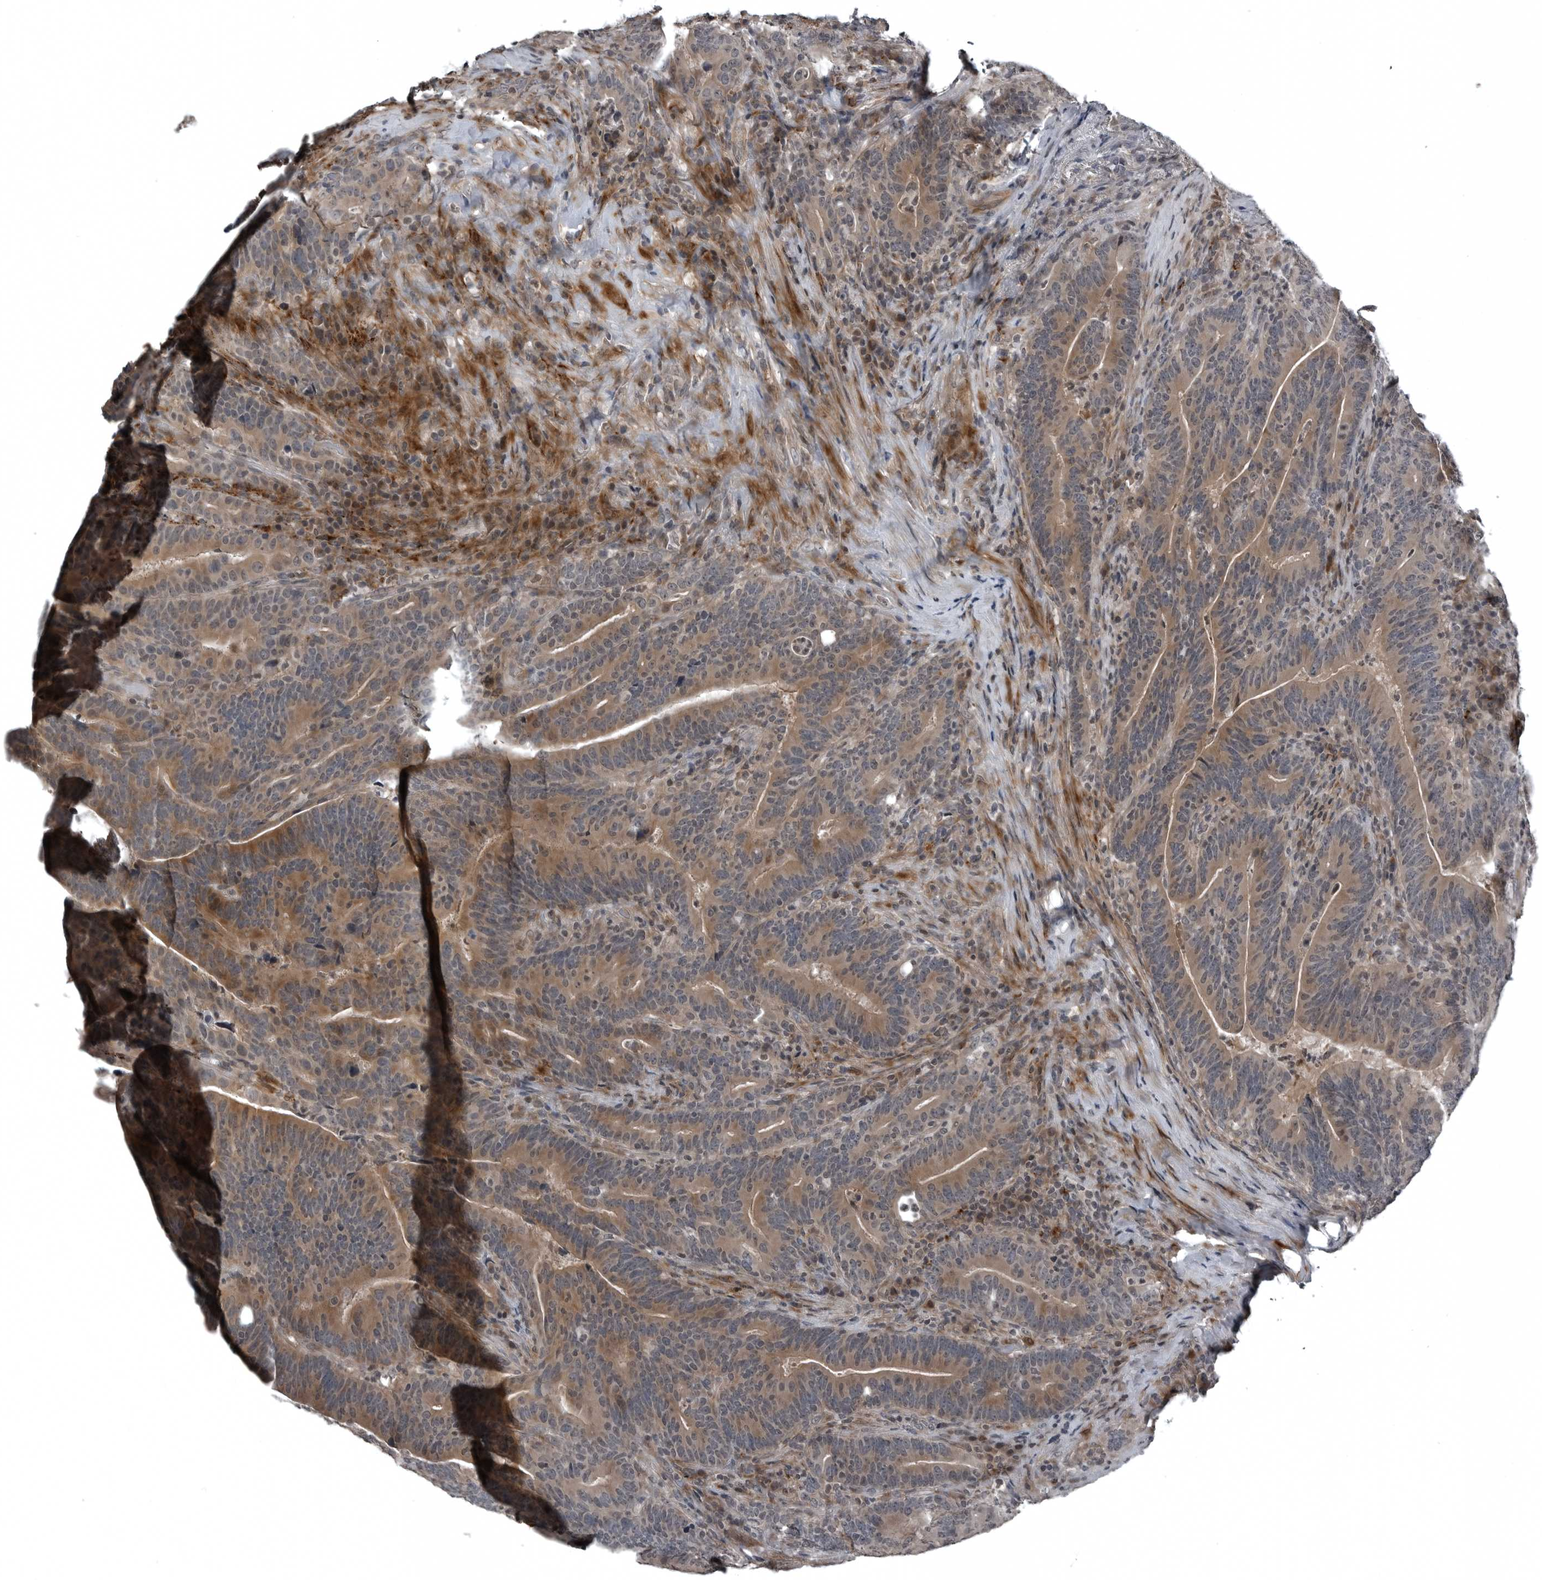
{"staining": {"intensity": "moderate", "quantity": ">75%", "location": "cytoplasmic/membranous"}, "tissue": "colorectal cancer", "cell_type": "Tumor cells", "image_type": "cancer", "snomed": [{"axis": "morphology", "description": "Adenocarcinoma, NOS"}, {"axis": "topography", "description": "Colon"}], "caption": "IHC (DAB (3,3'-diaminobenzidine)) staining of human adenocarcinoma (colorectal) reveals moderate cytoplasmic/membranous protein positivity in approximately >75% of tumor cells.", "gene": "GAK", "patient": {"sex": "female", "age": 66}}